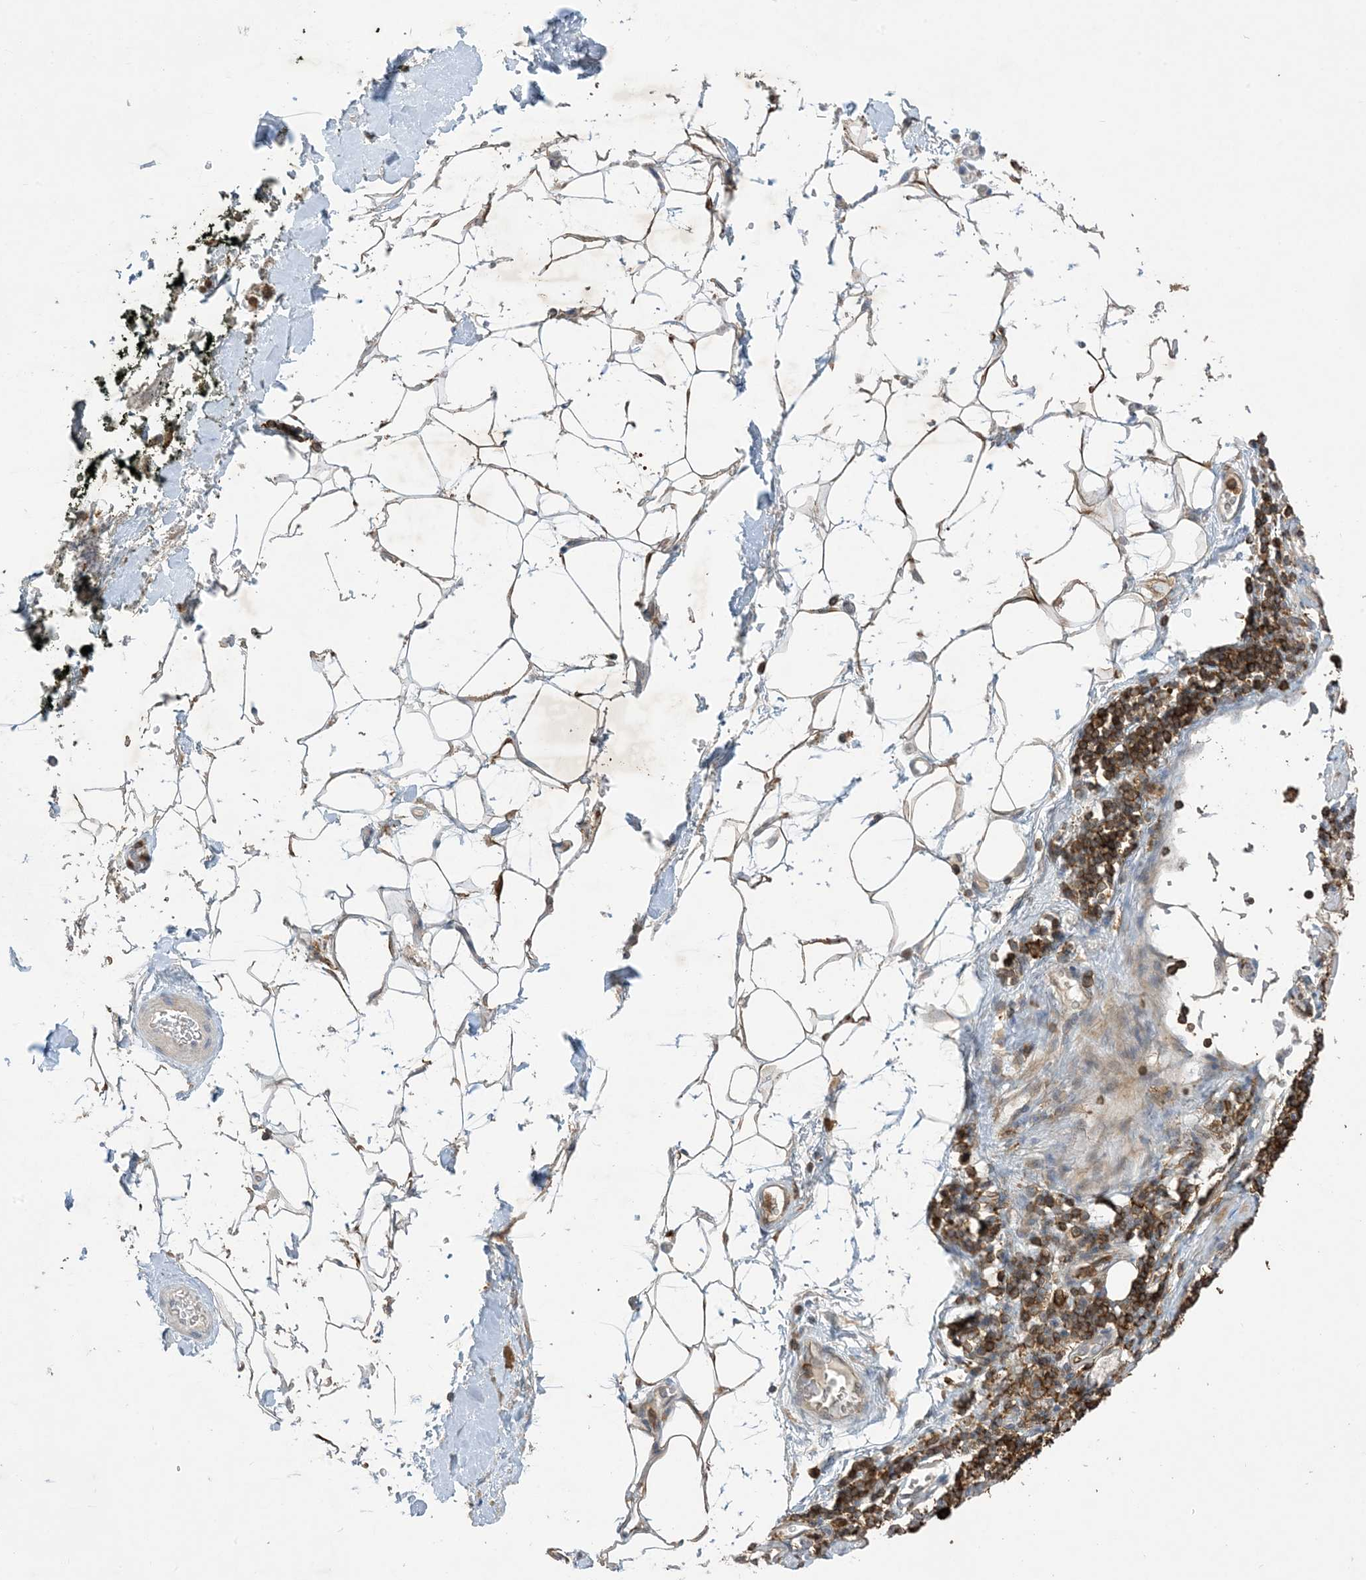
{"staining": {"intensity": "moderate", "quantity": "25%-75%", "location": "cytoplasmic/membranous"}, "tissue": "adipose tissue", "cell_type": "Adipocytes", "image_type": "normal", "snomed": [{"axis": "morphology", "description": "Normal tissue, NOS"}, {"axis": "morphology", "description": "Adenocarcinoma, NOS"}, {"axis": "topography", "description": "Pancreas"}, {"axis": "topography", "description": "Peripheral nerve tissue"}], "caption": "Immunohistochemistry staining of normal adipose tissue, which exhibits medium levels of moderate cytoplasmic/membranous staining in approximately 25%-75% of adipocytes indicating moderate cytoplasmic/membranous protein positivity. The staining was performed using DAB (3,3'-diaminobenzidine) (brown) for protein detection and nuclei were counterstained in hematoxylin (blue).", "gene": "AK9", "patient": {"sex": "male", "age": 59}}